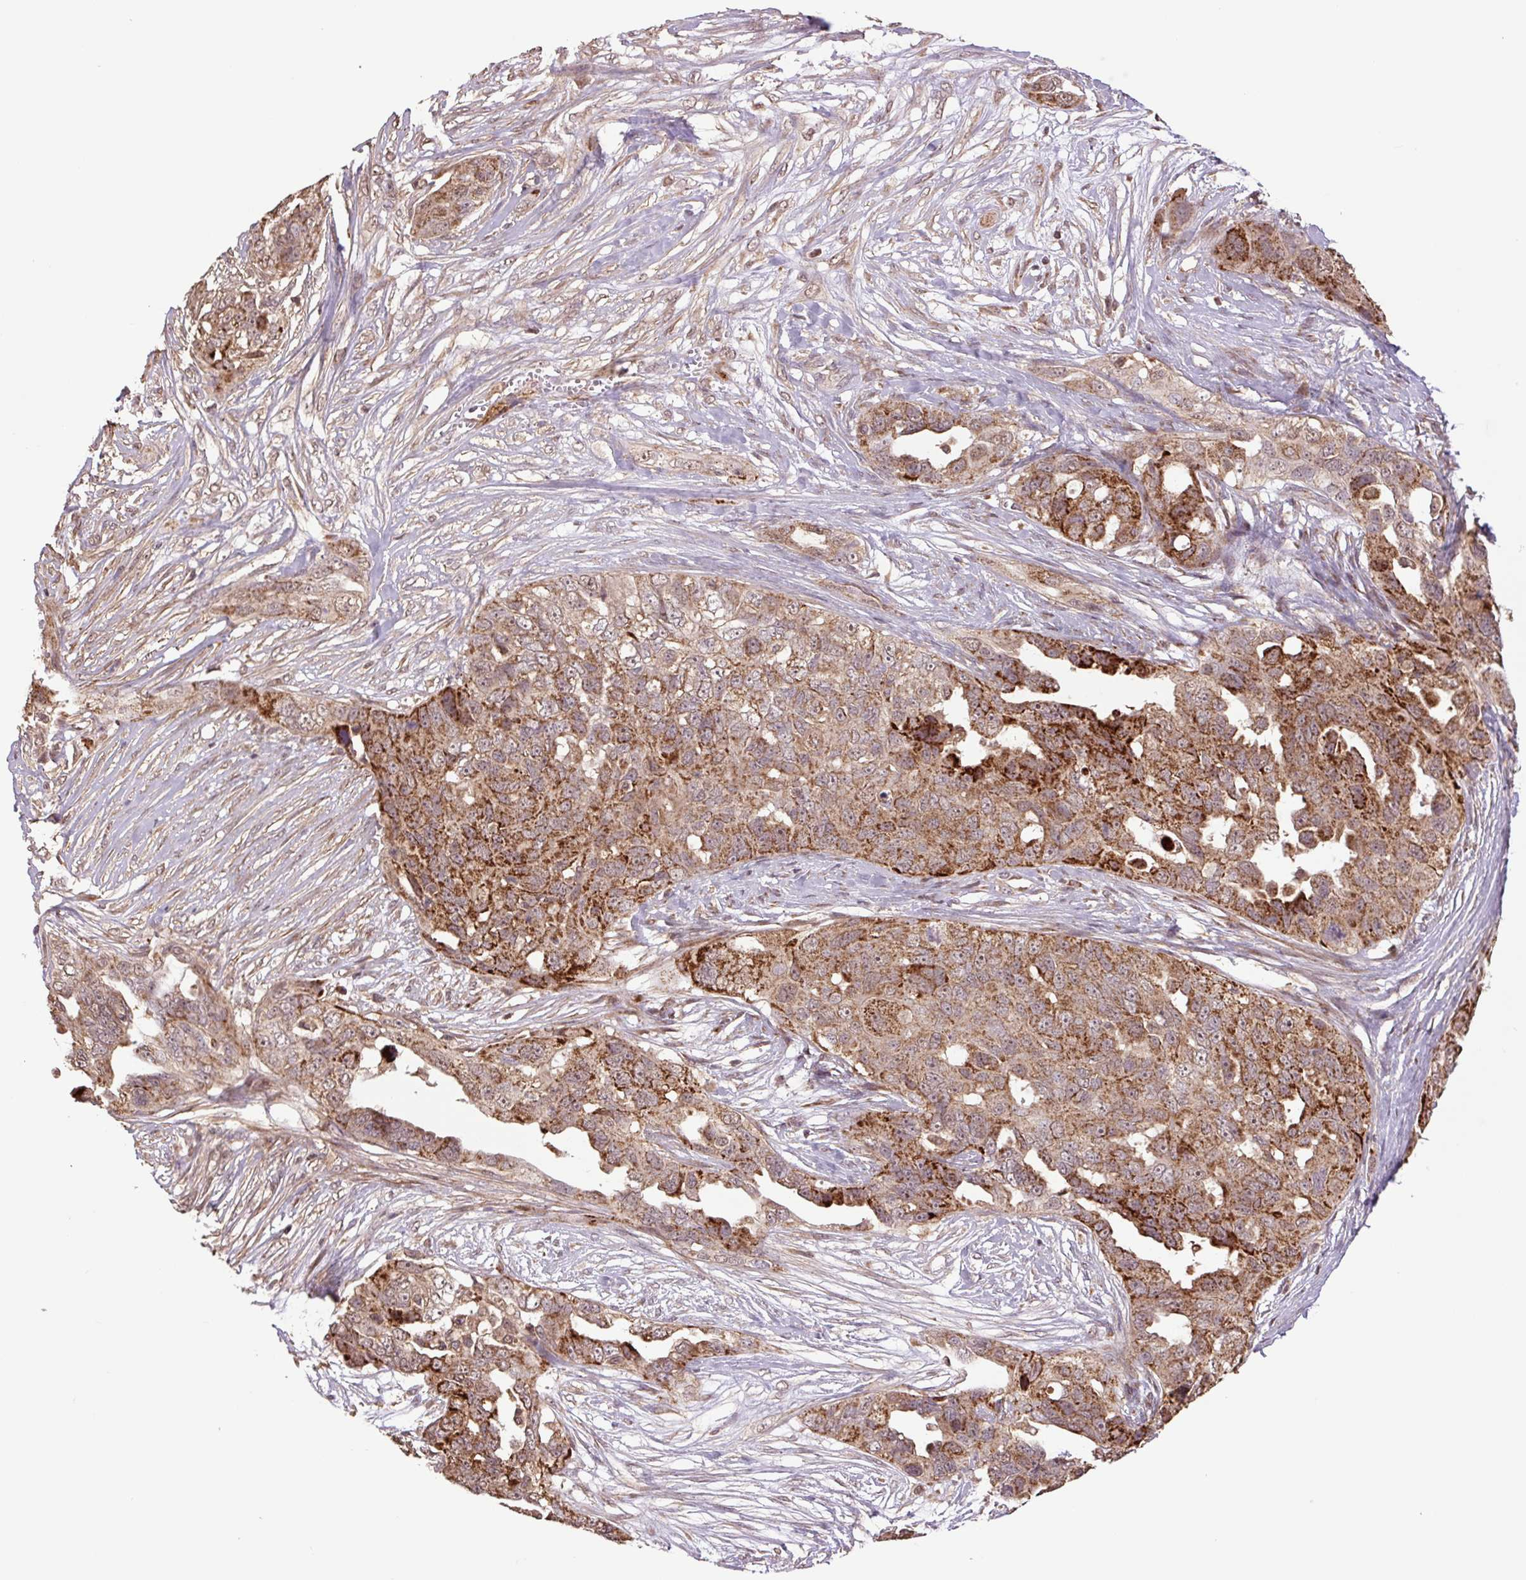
{"staining": {"intensity": "strong", "quantity": ">75%", "location": "cytoplasmic/membranous"}, "tissue": "ovarian cancer", "cell_type": "Tumor cells", "image_type": "cancer", "snomed": [{"axis": "morphology", "description": "Carcinoma, endometroid"}, {"axis": "topography", "description": "Ovary"}], "caption": "The photomicrograph shows staining of ovarian endometroid carcinoma, revealing strong cytoplasmic/membranous protein expression (brown color) within tumor cells.", "gene": "TMEM160", "patient": {"sex": "female", "age": 70}}